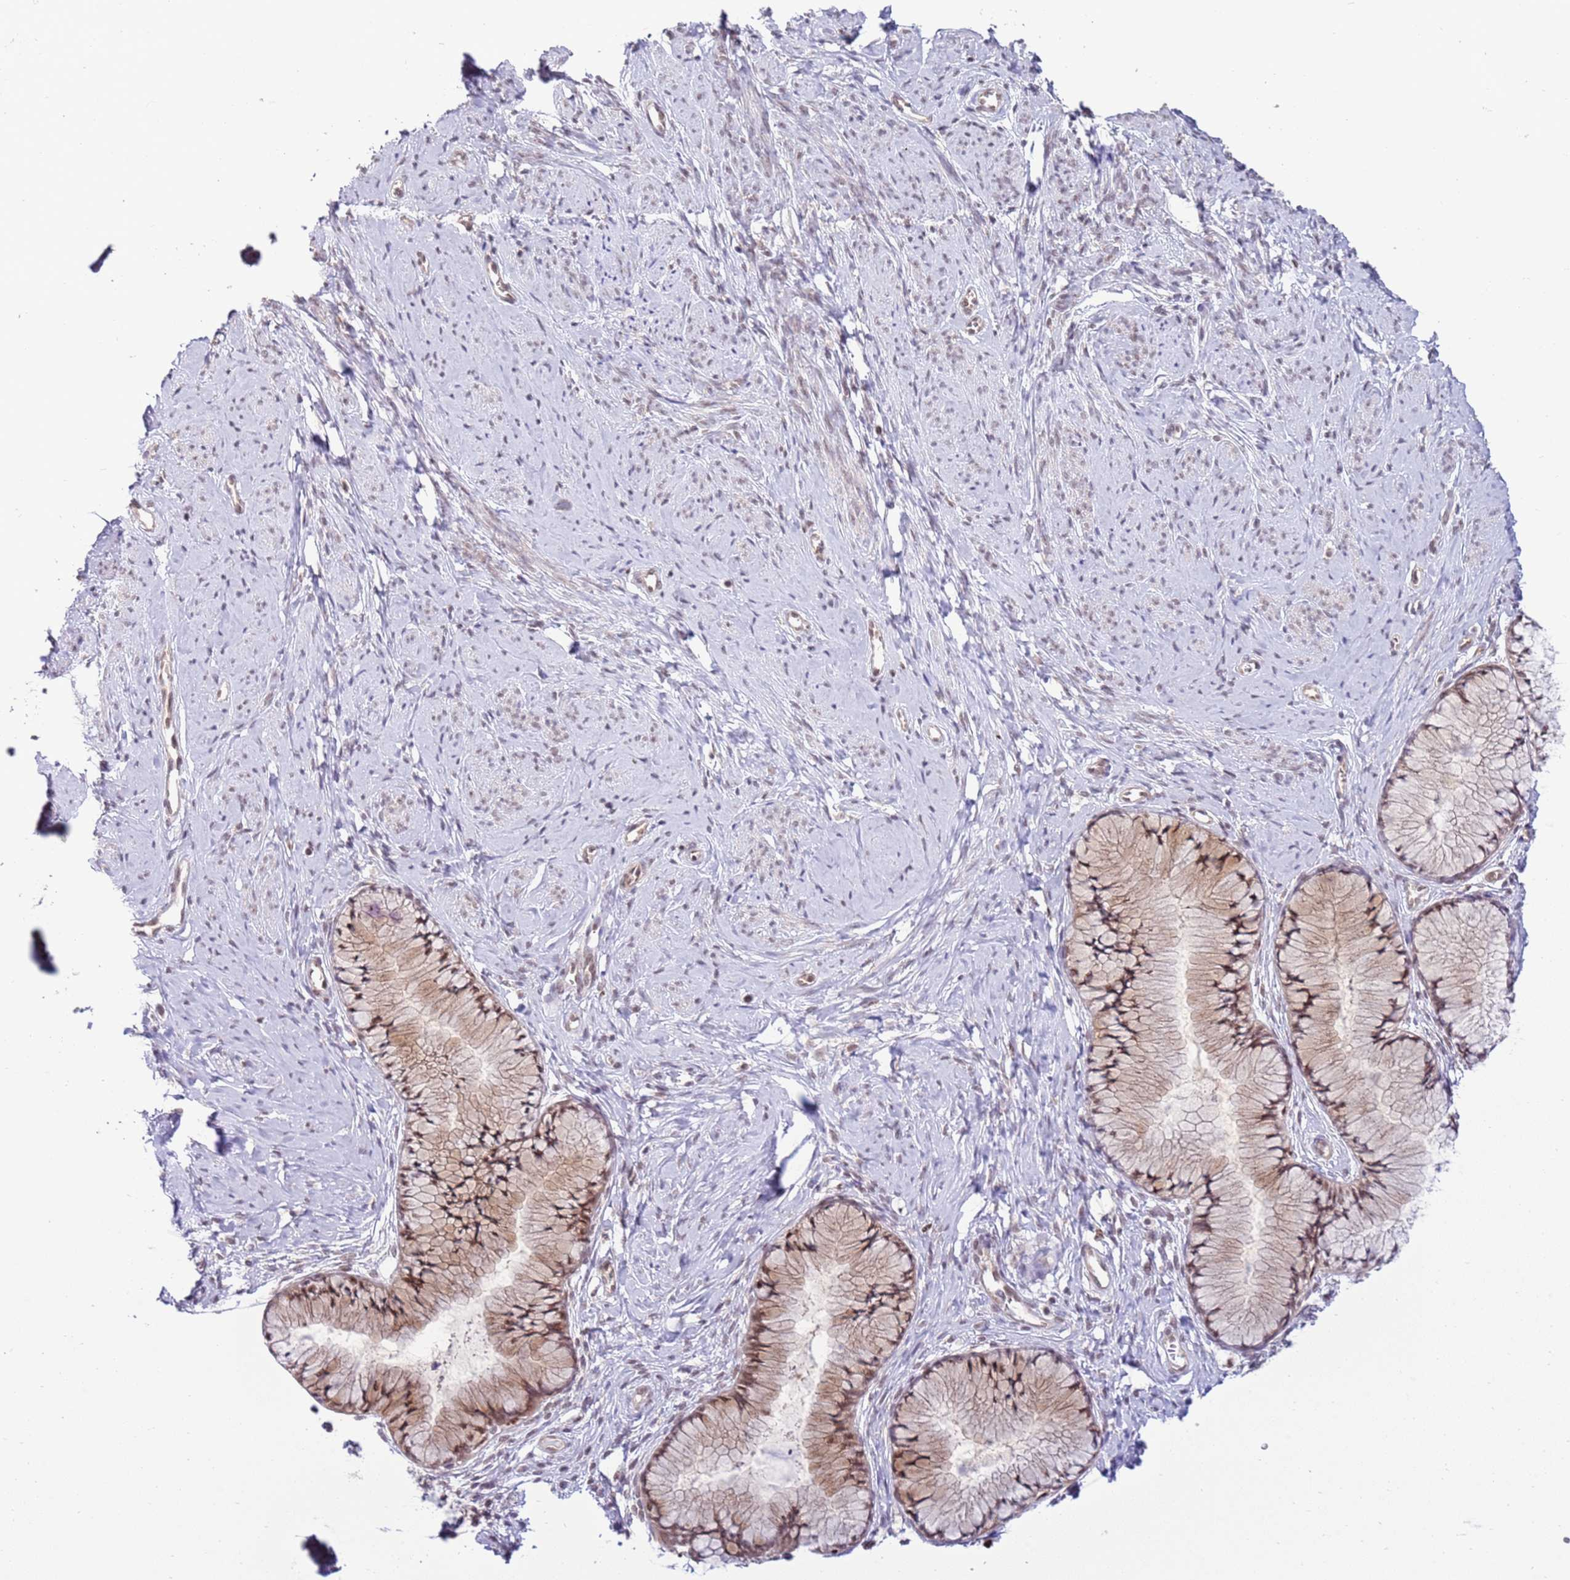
{"staining": {"intensity": "weak", "quantity": ">75%", "location": "cytoplasmic/membranous,nuclear"}, "tissue": "cervix", "cell_type": "Glandular cells", "image_type": "normal", "snomed": [{"axis": "morphology", "description": "Normal tissue, NOS"}, {"axis": "topography", "description": "Cervix"}], "caption": "High-power microscopy captured an immunohistochemistry (IHC) photomicrograph of unremarkable cervix, revealing weak cytoplasmic/membranous,nuclear positivity in approximately >75% of glandular cells.", "gene": "PRPF6", "patient": {"sex": "female", "age": 42}}